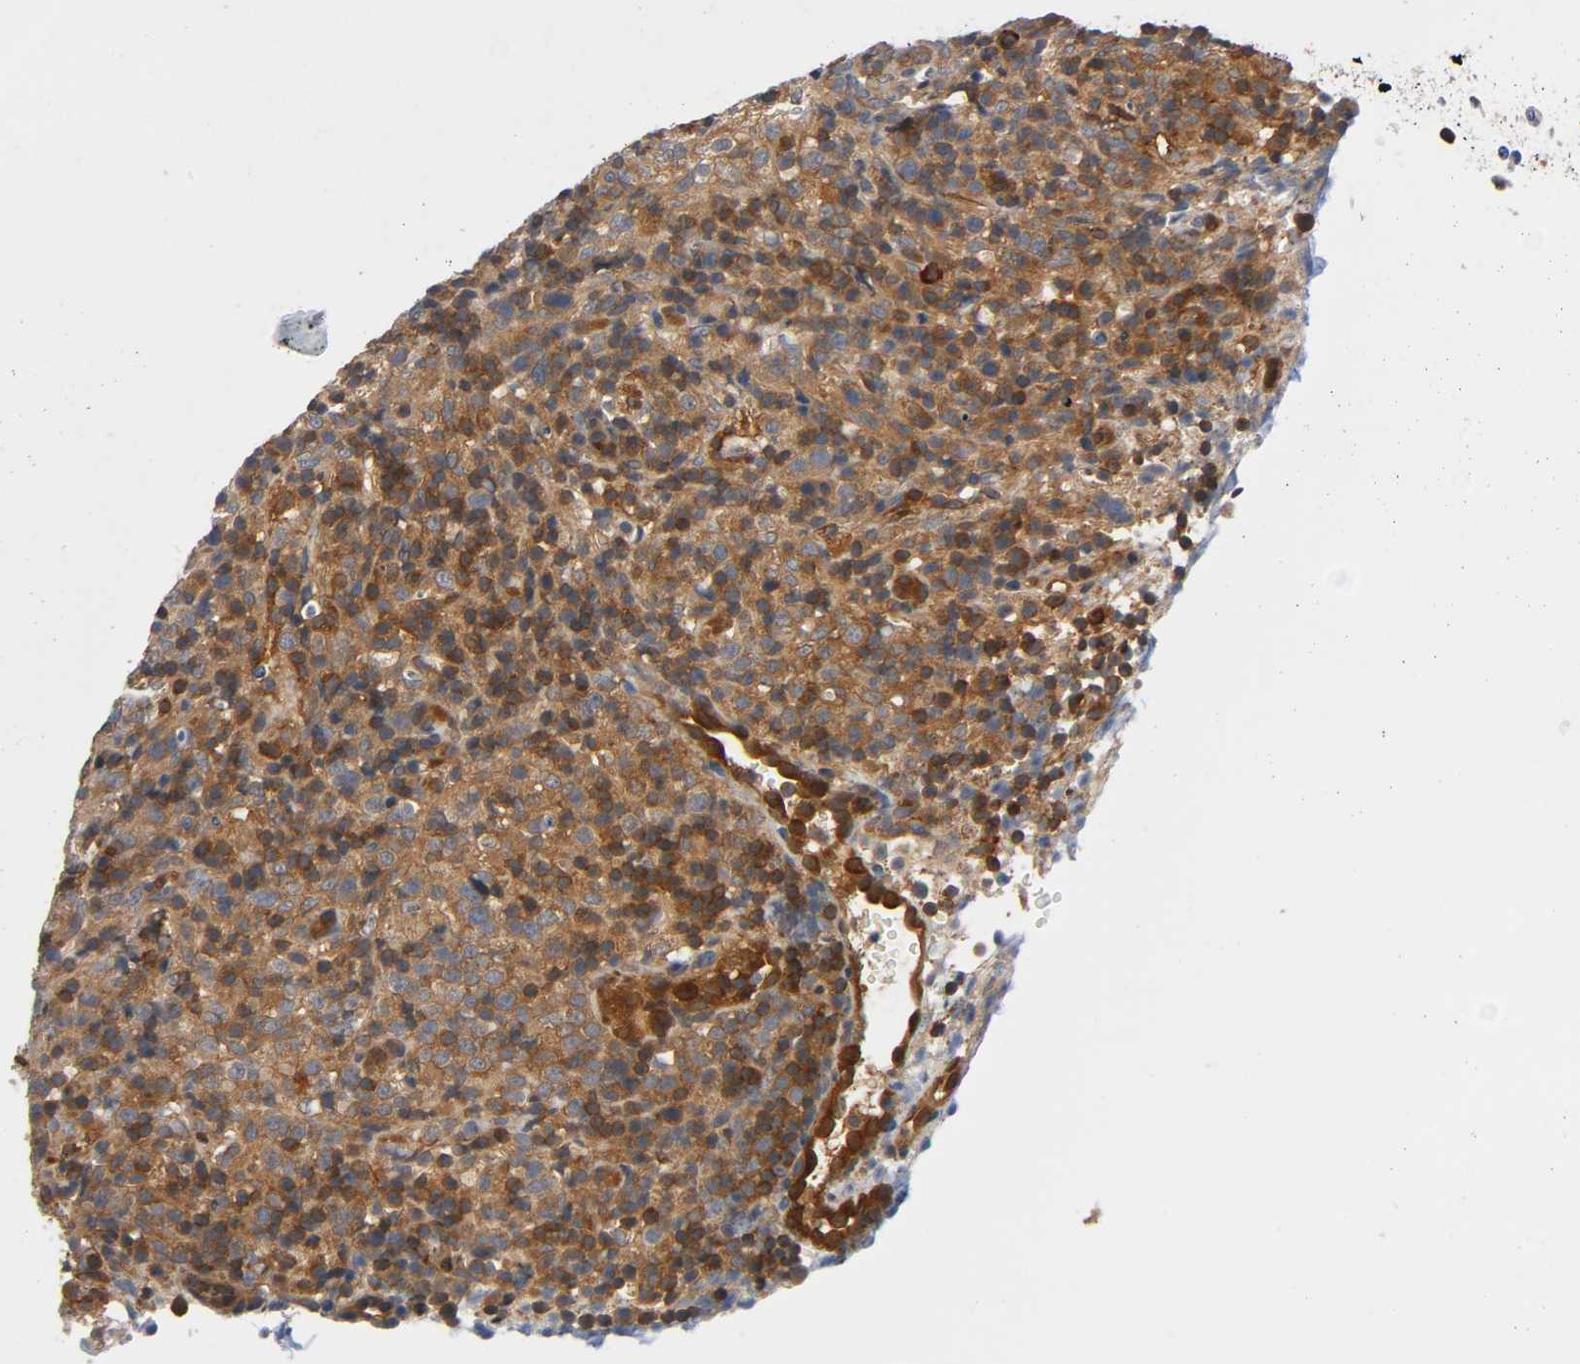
{"staining": {"intensity": "strong", "quantity": ">75%", "location": "cytoplasmic/membranous"}, "tissue": "lymphoma", "cell_type": "Tumor cells", "image_type": "cancer", "snomed": [{"axis": "morphology", "description": "Malignant lymphoma, non-Hodgkin's type, High grade"}, {"axis": "topography", "description": "Lymph node"}], "caption": "Lymphoma stained with a protein marker displays strong staining in tumor cells.", "gene": "PRKAB1", "patient": {"sex": "female", "age": 76}}